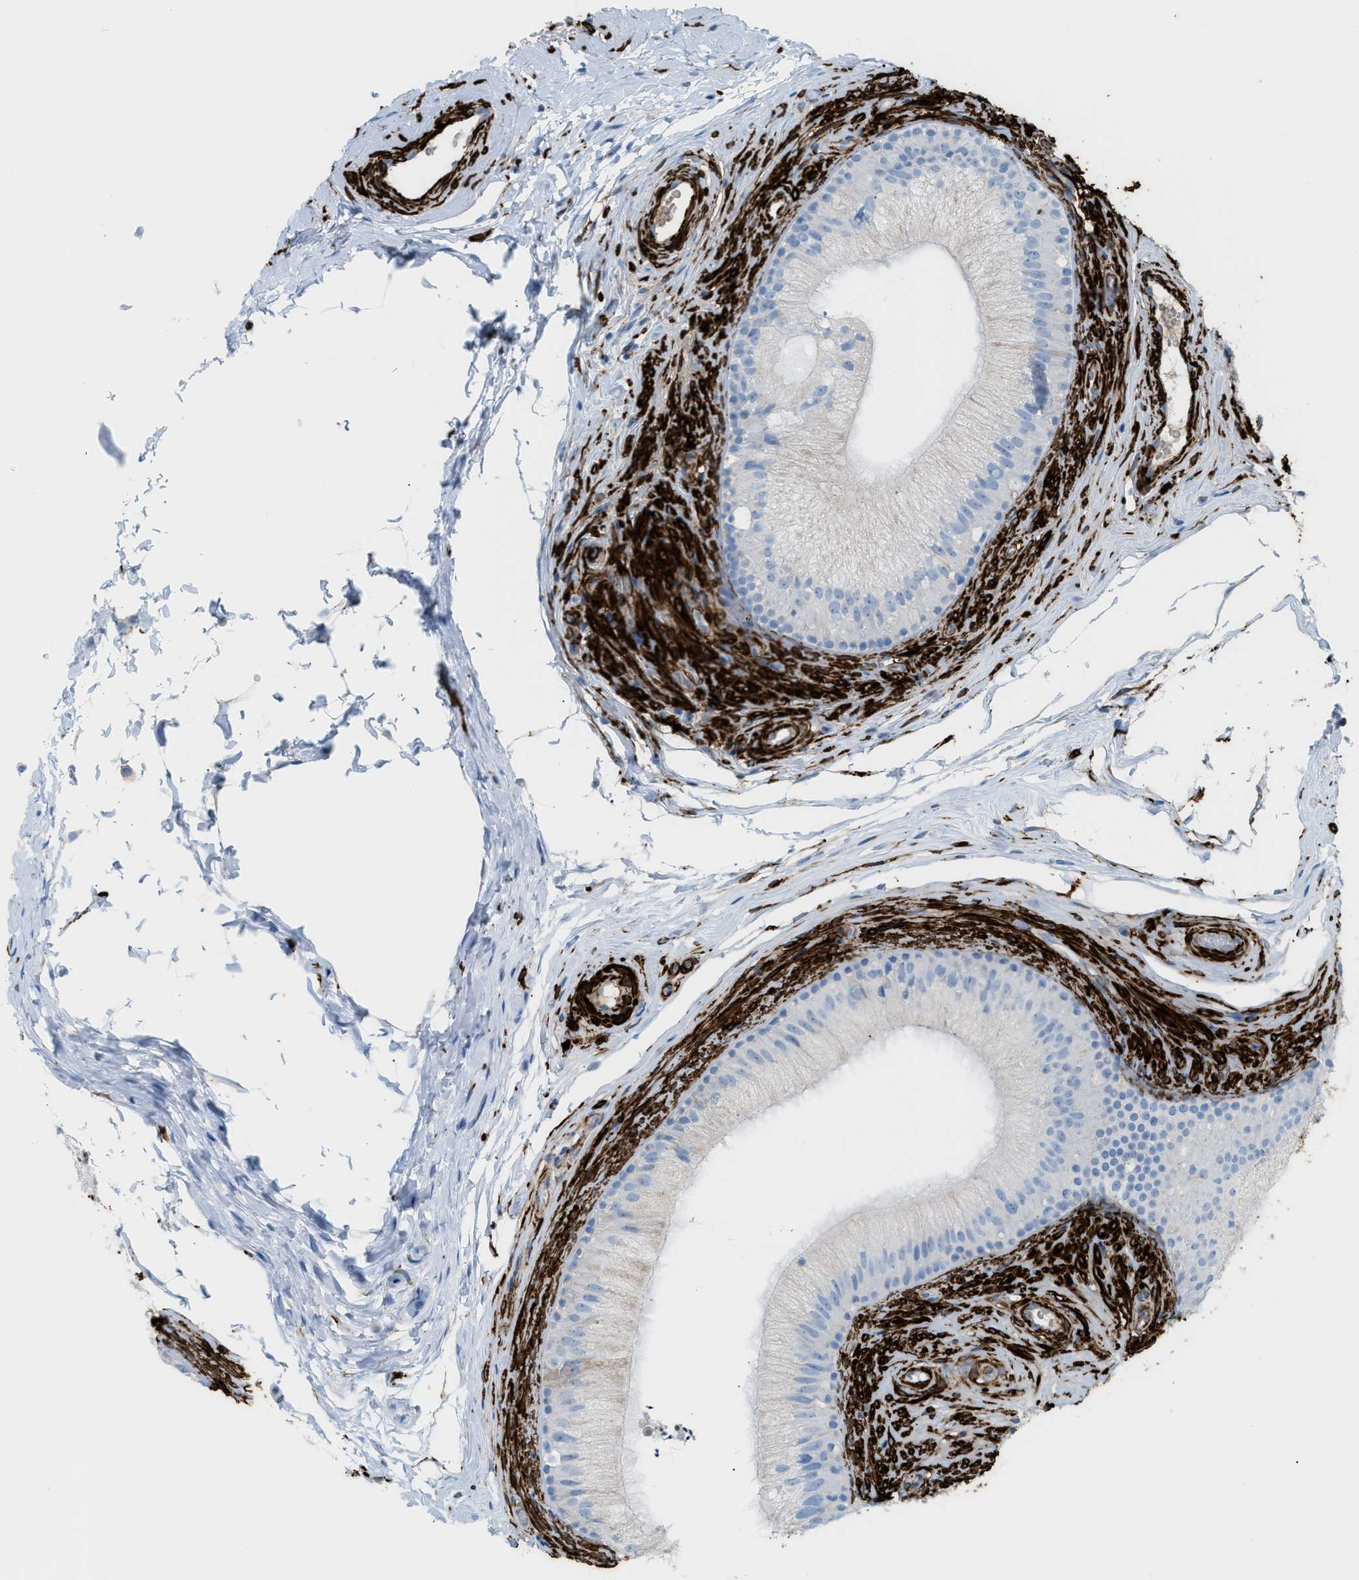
{"staining": {"intensity": "negative", "quantity": "none", "location": "none"}, "tissue": "epididymis", "cell_type": "Glandular cells", "image_type": "normal", "snomed": [{"axis": "morphology", "description": "Normal tissue, NOS"}, {"axis": "topography", "description": "Epididymis"}], "caption": "Human epididymis stained for a protein using IHC reveals no positivity in glandular cells.", "gene": "MYH11", "patient": {"sex": "male", "age": 56}}